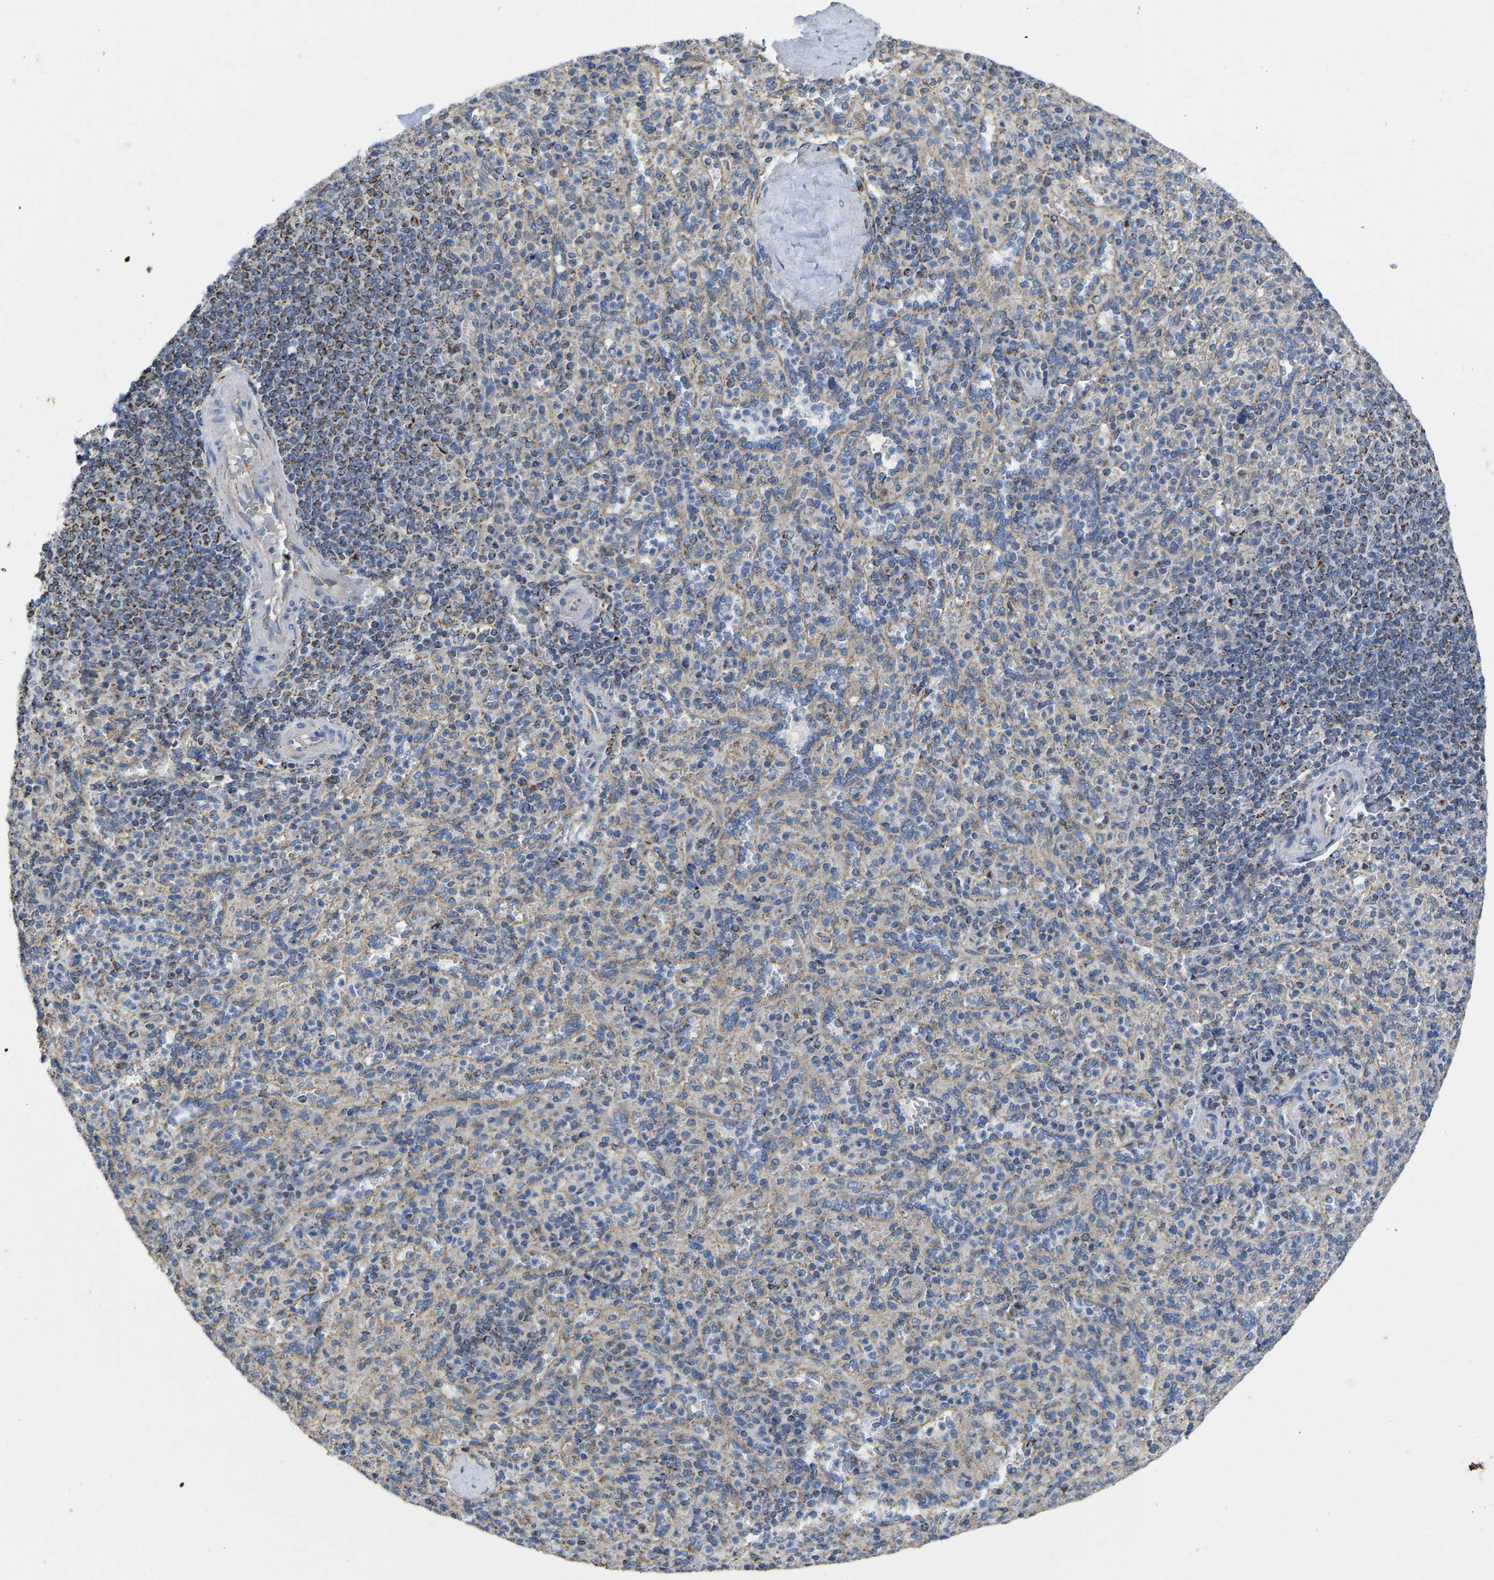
{"staining": {"intensity": "weak", "quantity": "25%-75%", "location": "cytoplasmic/membranous"}, "tissue": "spleen", "cell_type": "Cells in red pulp", "image_type": "normal", "snomed": [{"axis": "morphology", "description": "Normal tissue, NOS"}, {"axis": "topography", "description": "Spleen"}], "caption": "Immunohistochemistry image of normal human spleen stained for a protein (brown), which shows low levels of weak cytoplasmic/membranous expression in approximately 25%-75% of cells in red pulp.", "gene": "BCL10", "patient": {"sex": "male", "age": 36}}